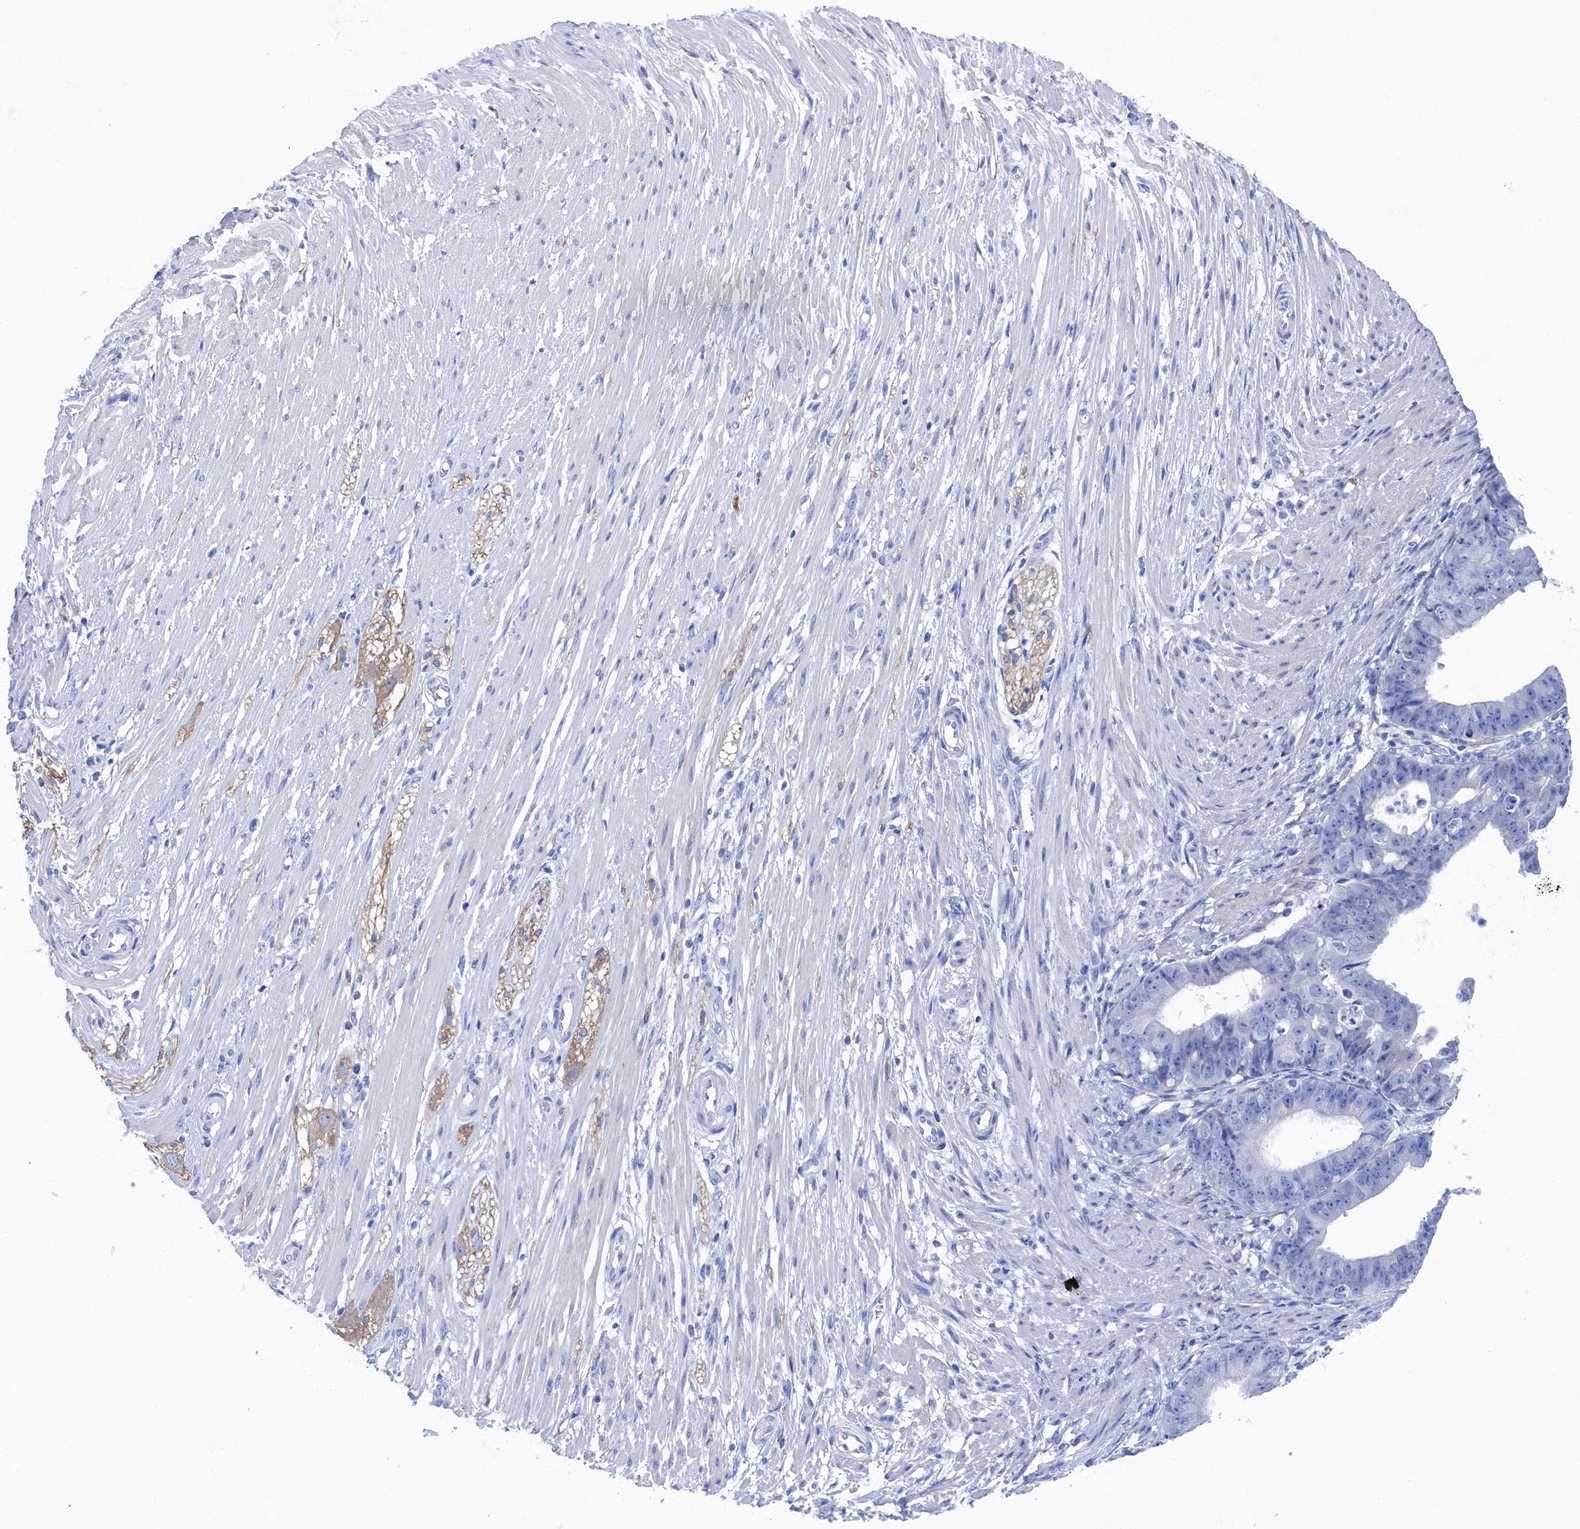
{"staining": {"intensity": "negative", "quantity": "none", "location": "none"}, "tissue": "ovarian cancer", "cell_type": "Tumor cells", "image_type": "cancer", "snomed": [{"axis": "morphology", "description": "Carcinoma, endometroid"}, {"axis": "topography", "description": "Appendix"}, {"axis": "topography", "description": "Ovary"}], "caption": "Human ovarian cancer (endometroid carcinoma) stained for a protein using immunohistochemistry (IHC) exhibits no expression in tumor cells.", "gene": "TMOD2", "patient": {"sex": "female", "age": 42}}